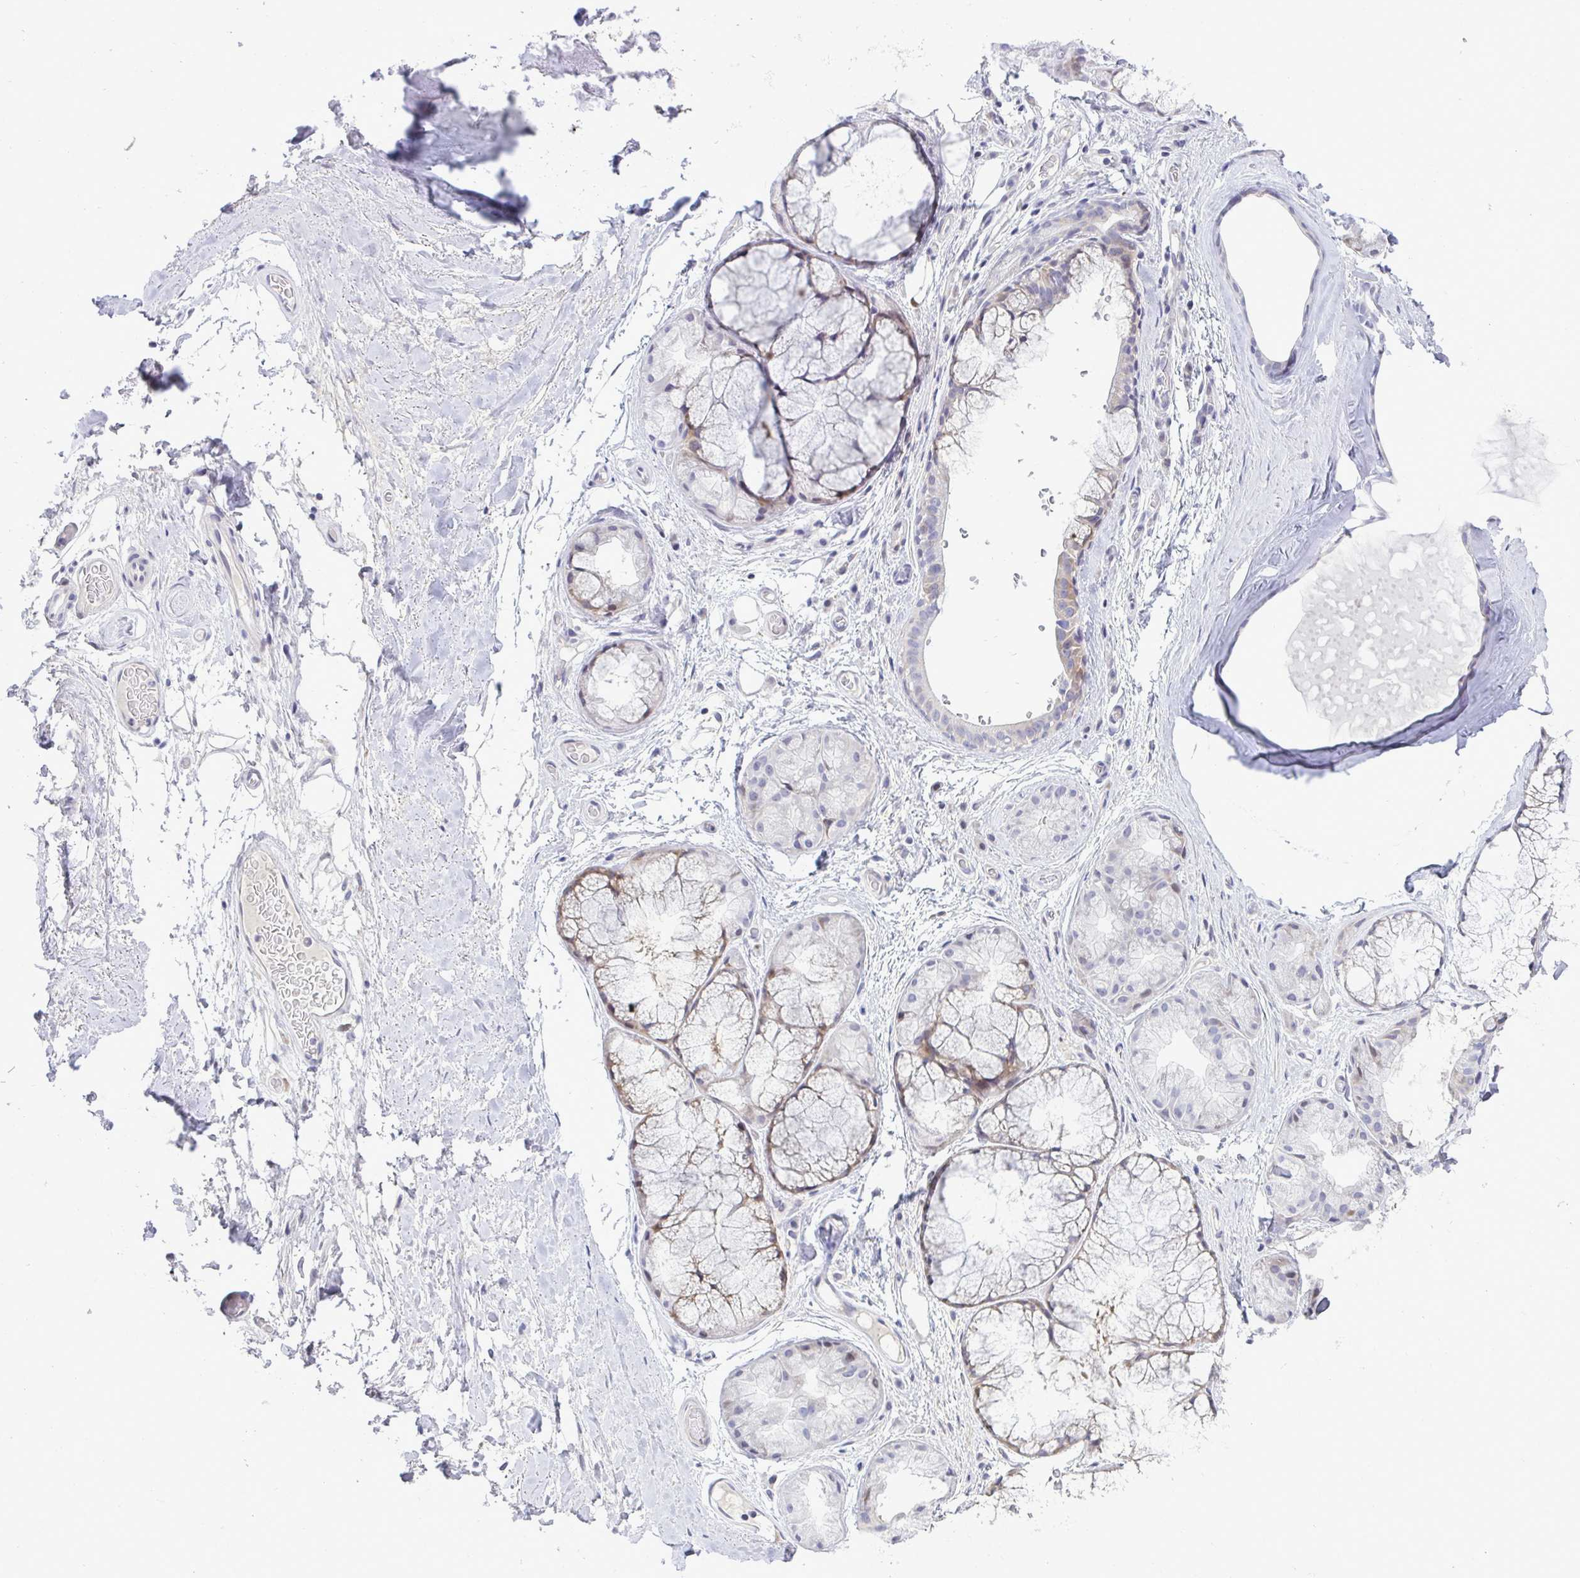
{"staining": {"intensity": "negative", "quantity": "none", "location": "none"}, "tissue": "soft tissue", "cell_type": "Chondrocytes", "image_type": "normal", "snomed": [{"axis": "morphology", "description": "Normal tissue, NOS"}, {"axis": "topography", "description": "Lymph node"}, {"axis": "topography", "description": "Cartilage tissue"}, {"axis": "topography", "description": "Nasopharynx"}], "caption": "Protein analysis of normal soft tissue demonstrates no significant expression in chondrocytes.", "gene": "EPOP", "patient": {"sex": "male", "age": 63}}